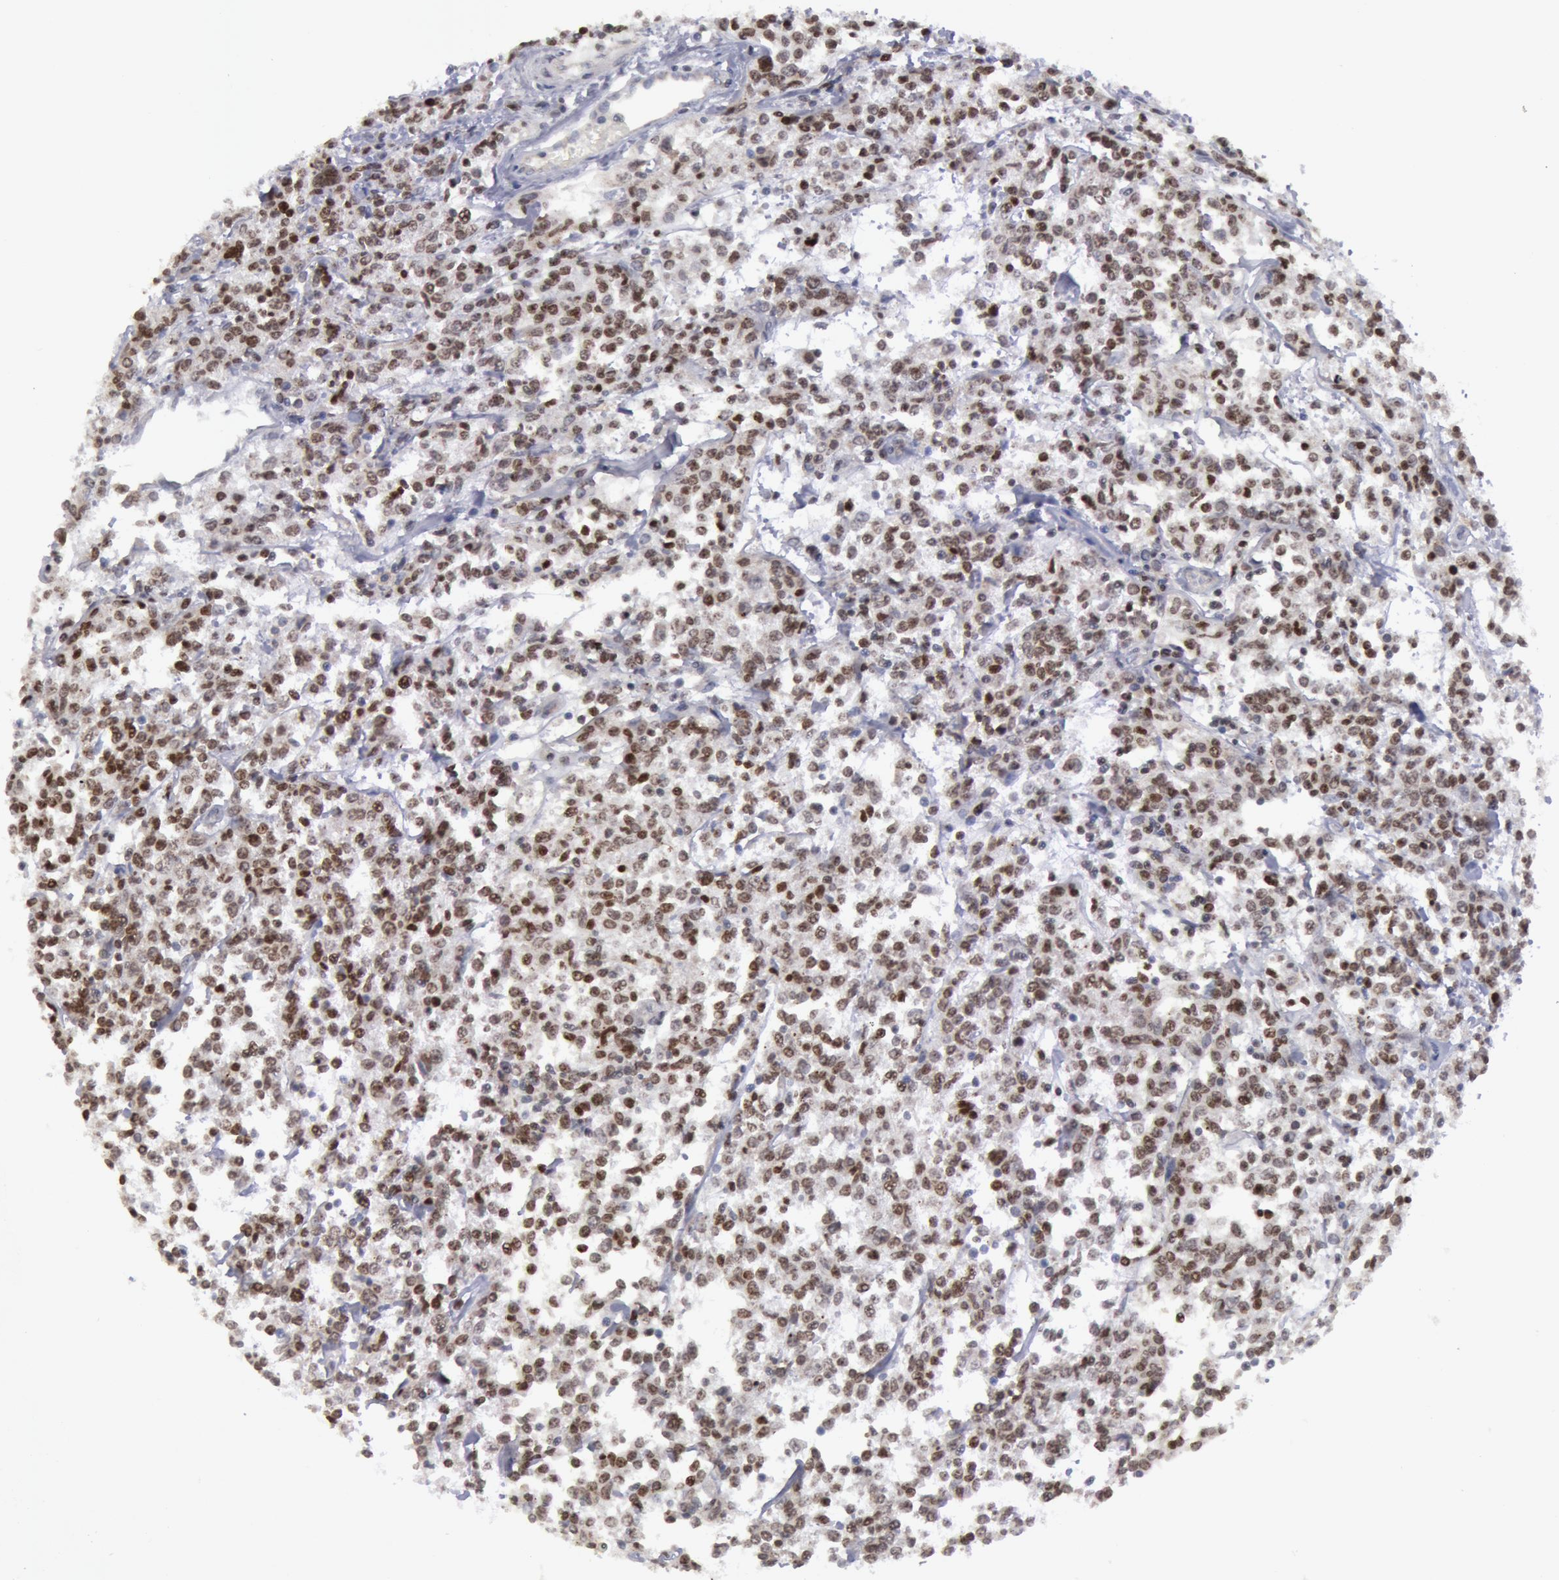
{"staining": {"intensity": "weak", "quantity": "25%-75%", "location": "nuclear"}, "tissue": "lymphoma", "cell_type": "Tumor cells", "image_type": "cancer", "snomed": [{"axis": "morphology", "description": "Malignant lymphoma, non-Hodgkin's type, Low grade"}, {"axis": "topography", "description": "Small intestine"}], "caption": "Immunohistochemistry image of neoplastic tissue: human low-grade malignant lymphoma, non-Hodgkin's type stained using IHC demonstrates low levels of weak protein expression localized specifically in the nuclear of tumor cells, appearing as a nuclear brown color.", "gene": "ERBB2", "patient": {"sex": "female", "age": 59}}